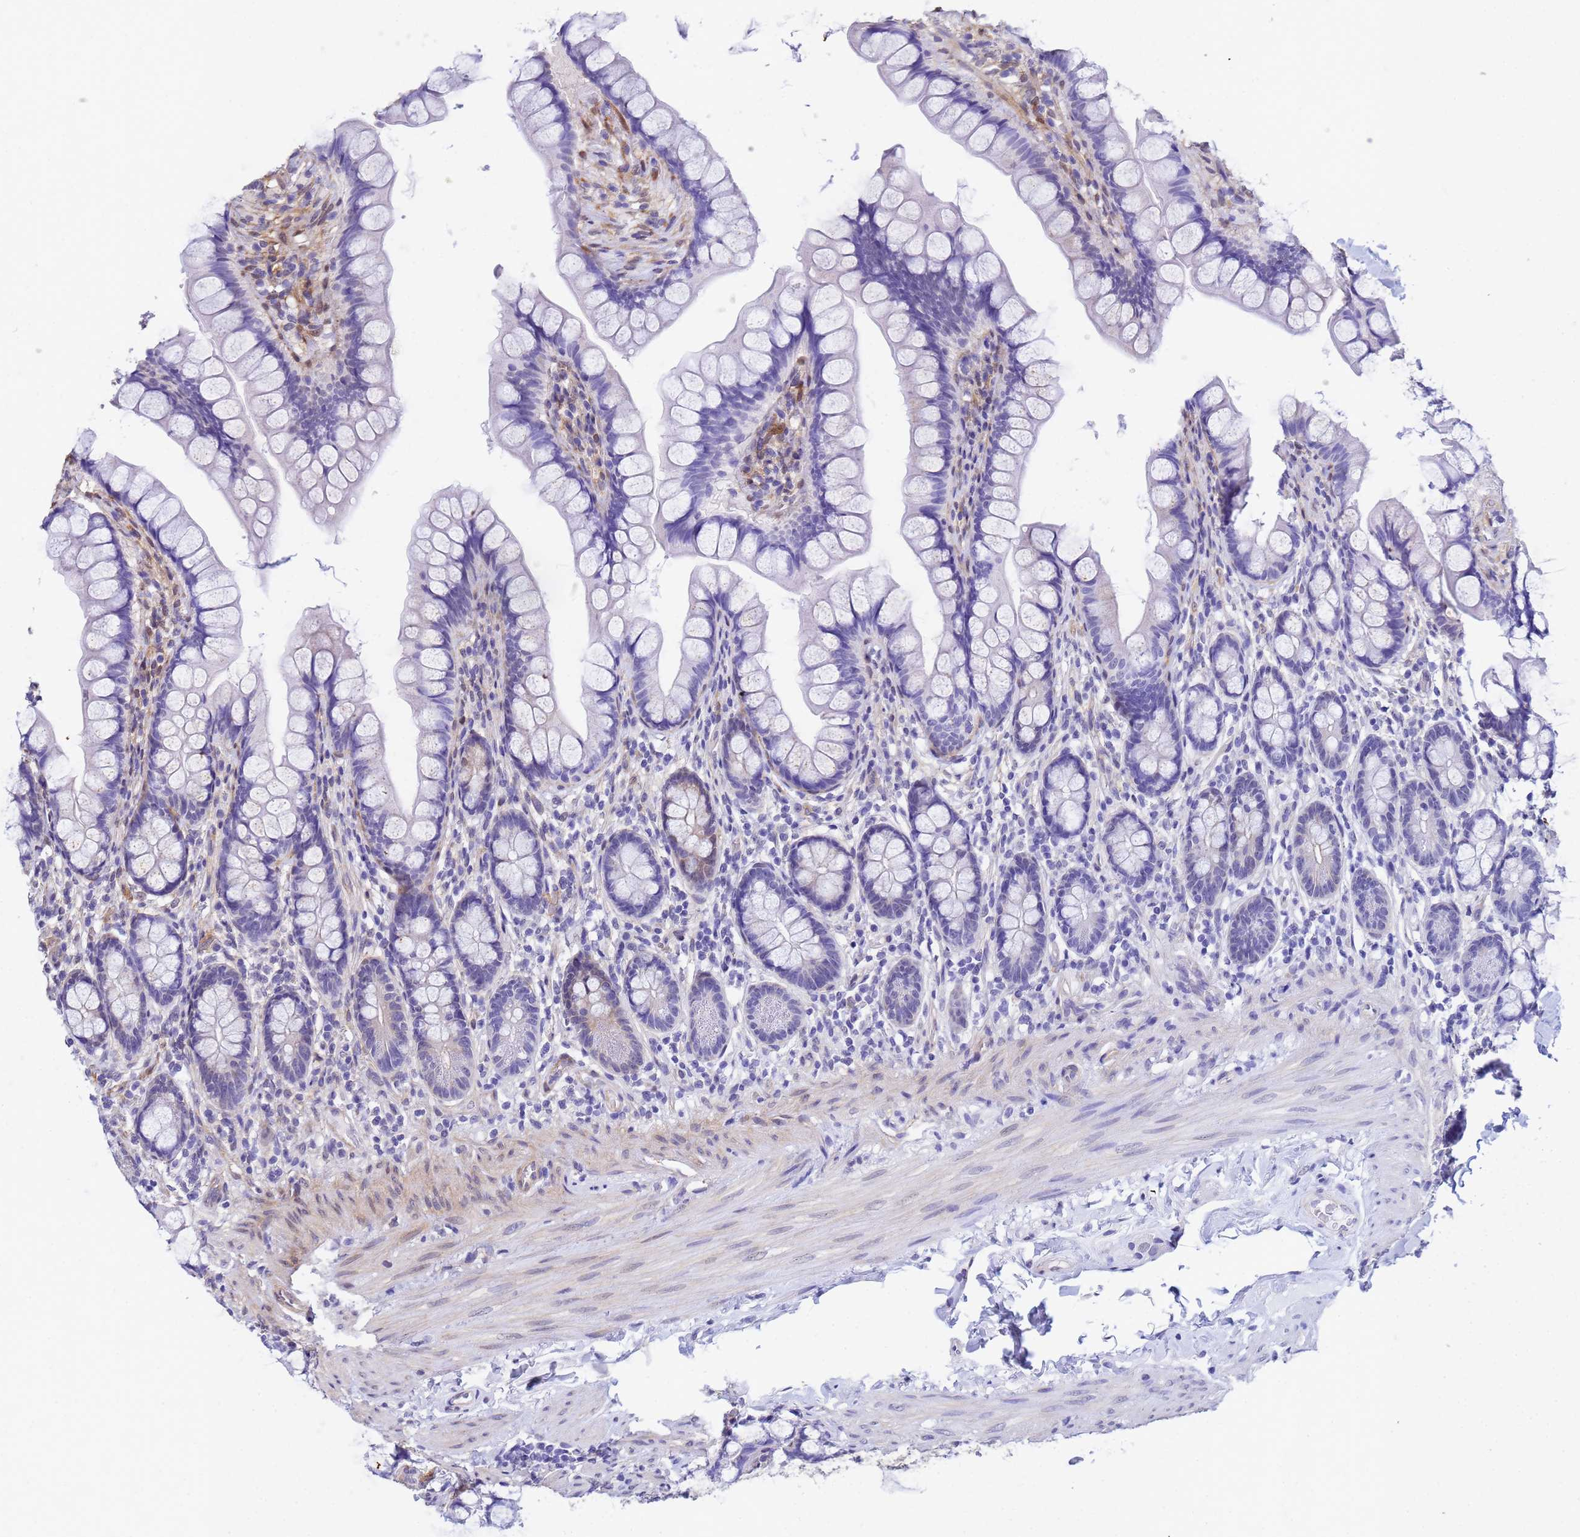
{"staining": {"intensity": "negative", "quantity": "none", "location": "none"}, "tissue": "small intestine", "cell_type": "Glandular cells", "image_type": "normal", "snomed": [{"axis": "morphology", "description": "Normal tissue, NOS"}, {"axis": "topography", "description": "Small intestine"}], "caption": "Immunohistochemistry histopathology image of normal small intestine: small intestine stained with DAB demonstrates no significant protein expression in glandular cells. The staining was performed using DAB to visualize the protein expression in brown, while the nuclei were stained in blue with hematoxylin (Magnification: 20x).", "gene": "TRIP6", "patient": {"sex": "male", "age": 70}}